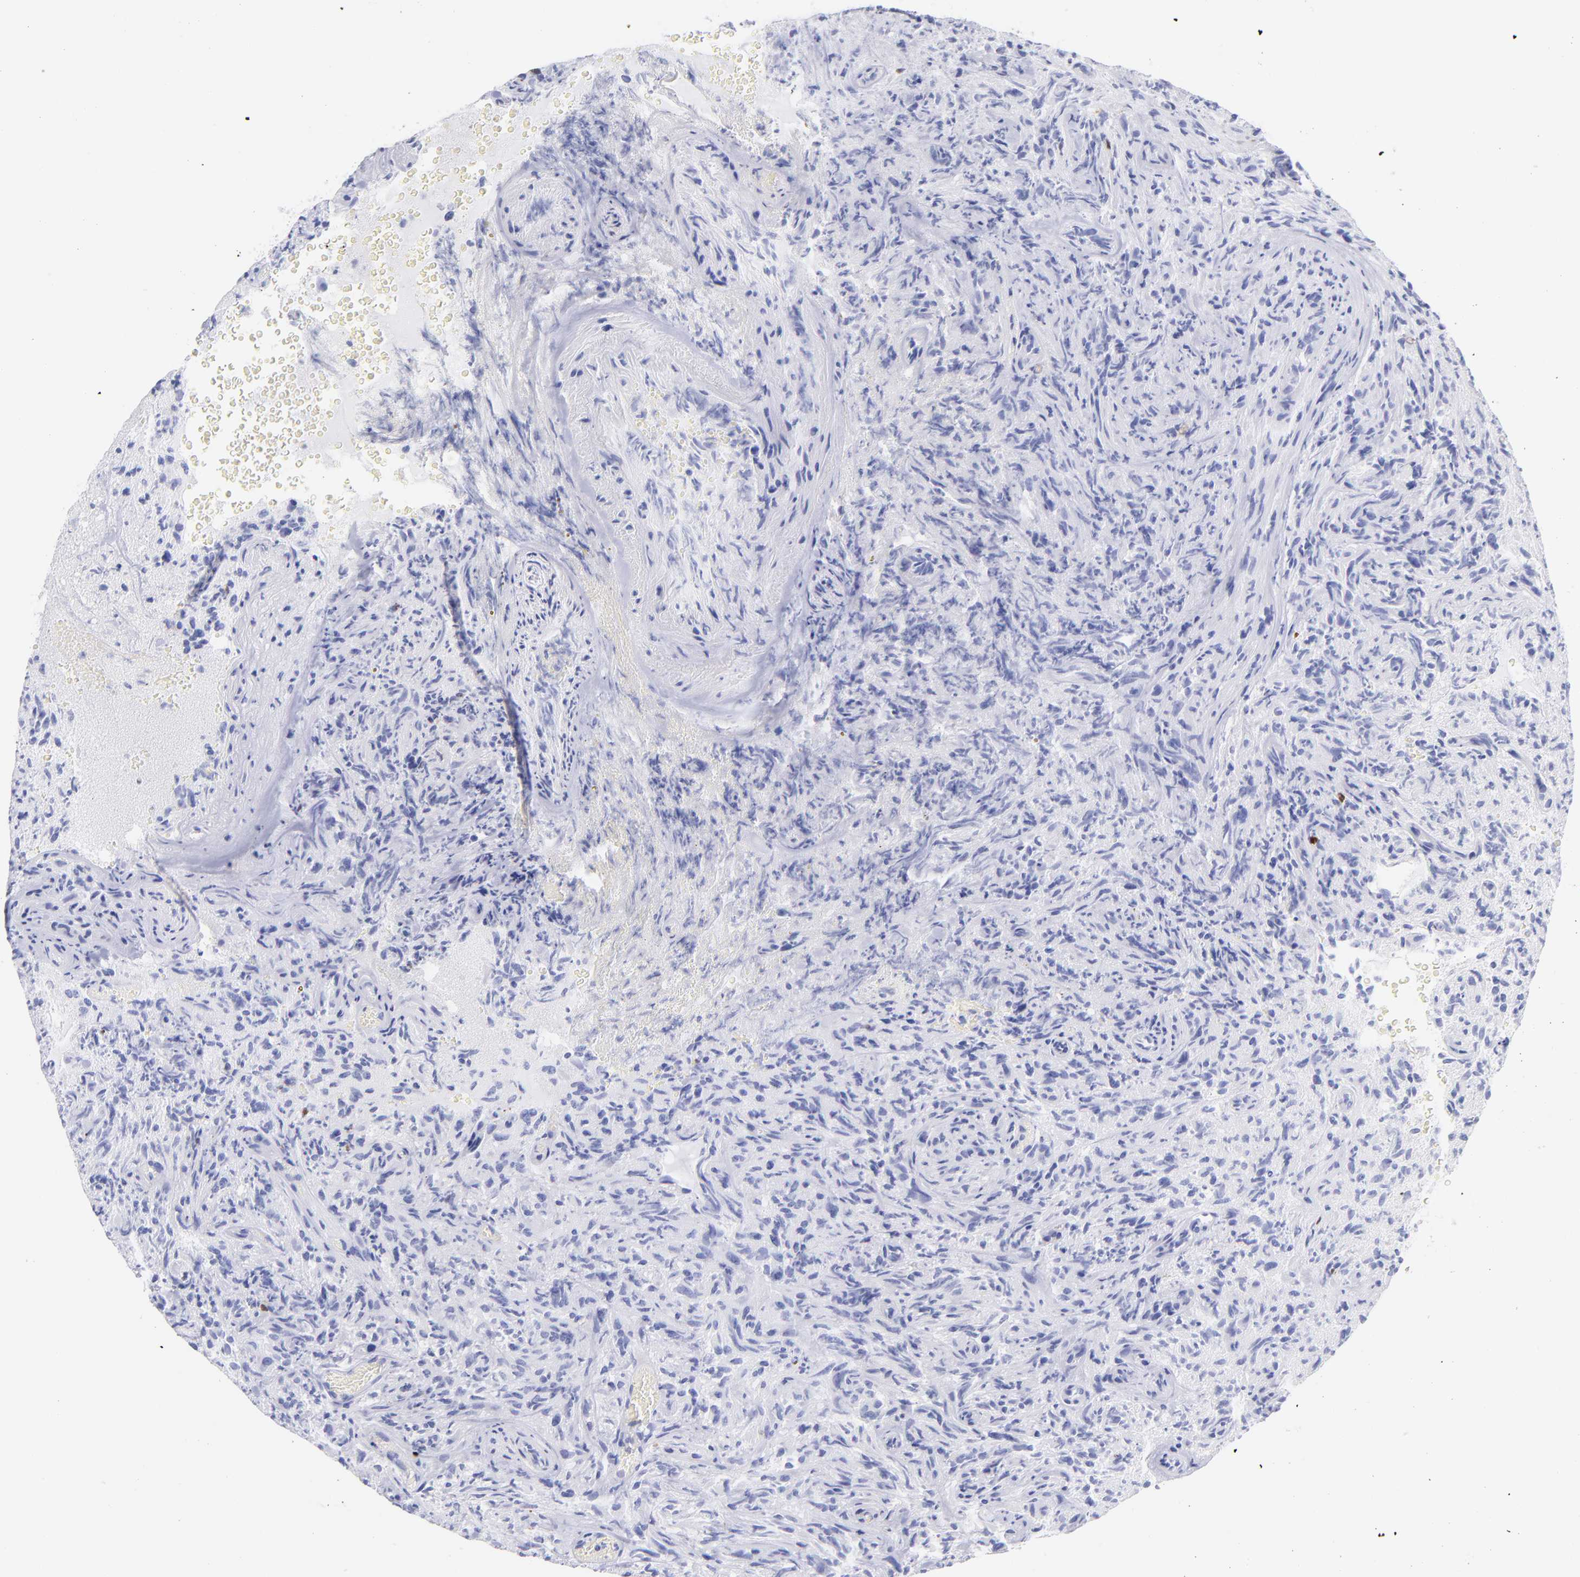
{"staining": {"intensity": "negative", "quantity": "none", "location": "none"}, "tissue": "glioma", "cell_type": "Tumor cells", "image_type": "cancer", "snomed": [{"axis": "morphology", "description": "Normal tissue, NOS"}, {"axis": "morphology", "description": "Glioma, malignant, High grade"}, {"axis": "topography", "description": "Cerebral cortex"}], "caption": "There is no significant expression in tumor cells of glioma.", "gene": "SCGN", "patient": {"sex": "male", "age": 75}}